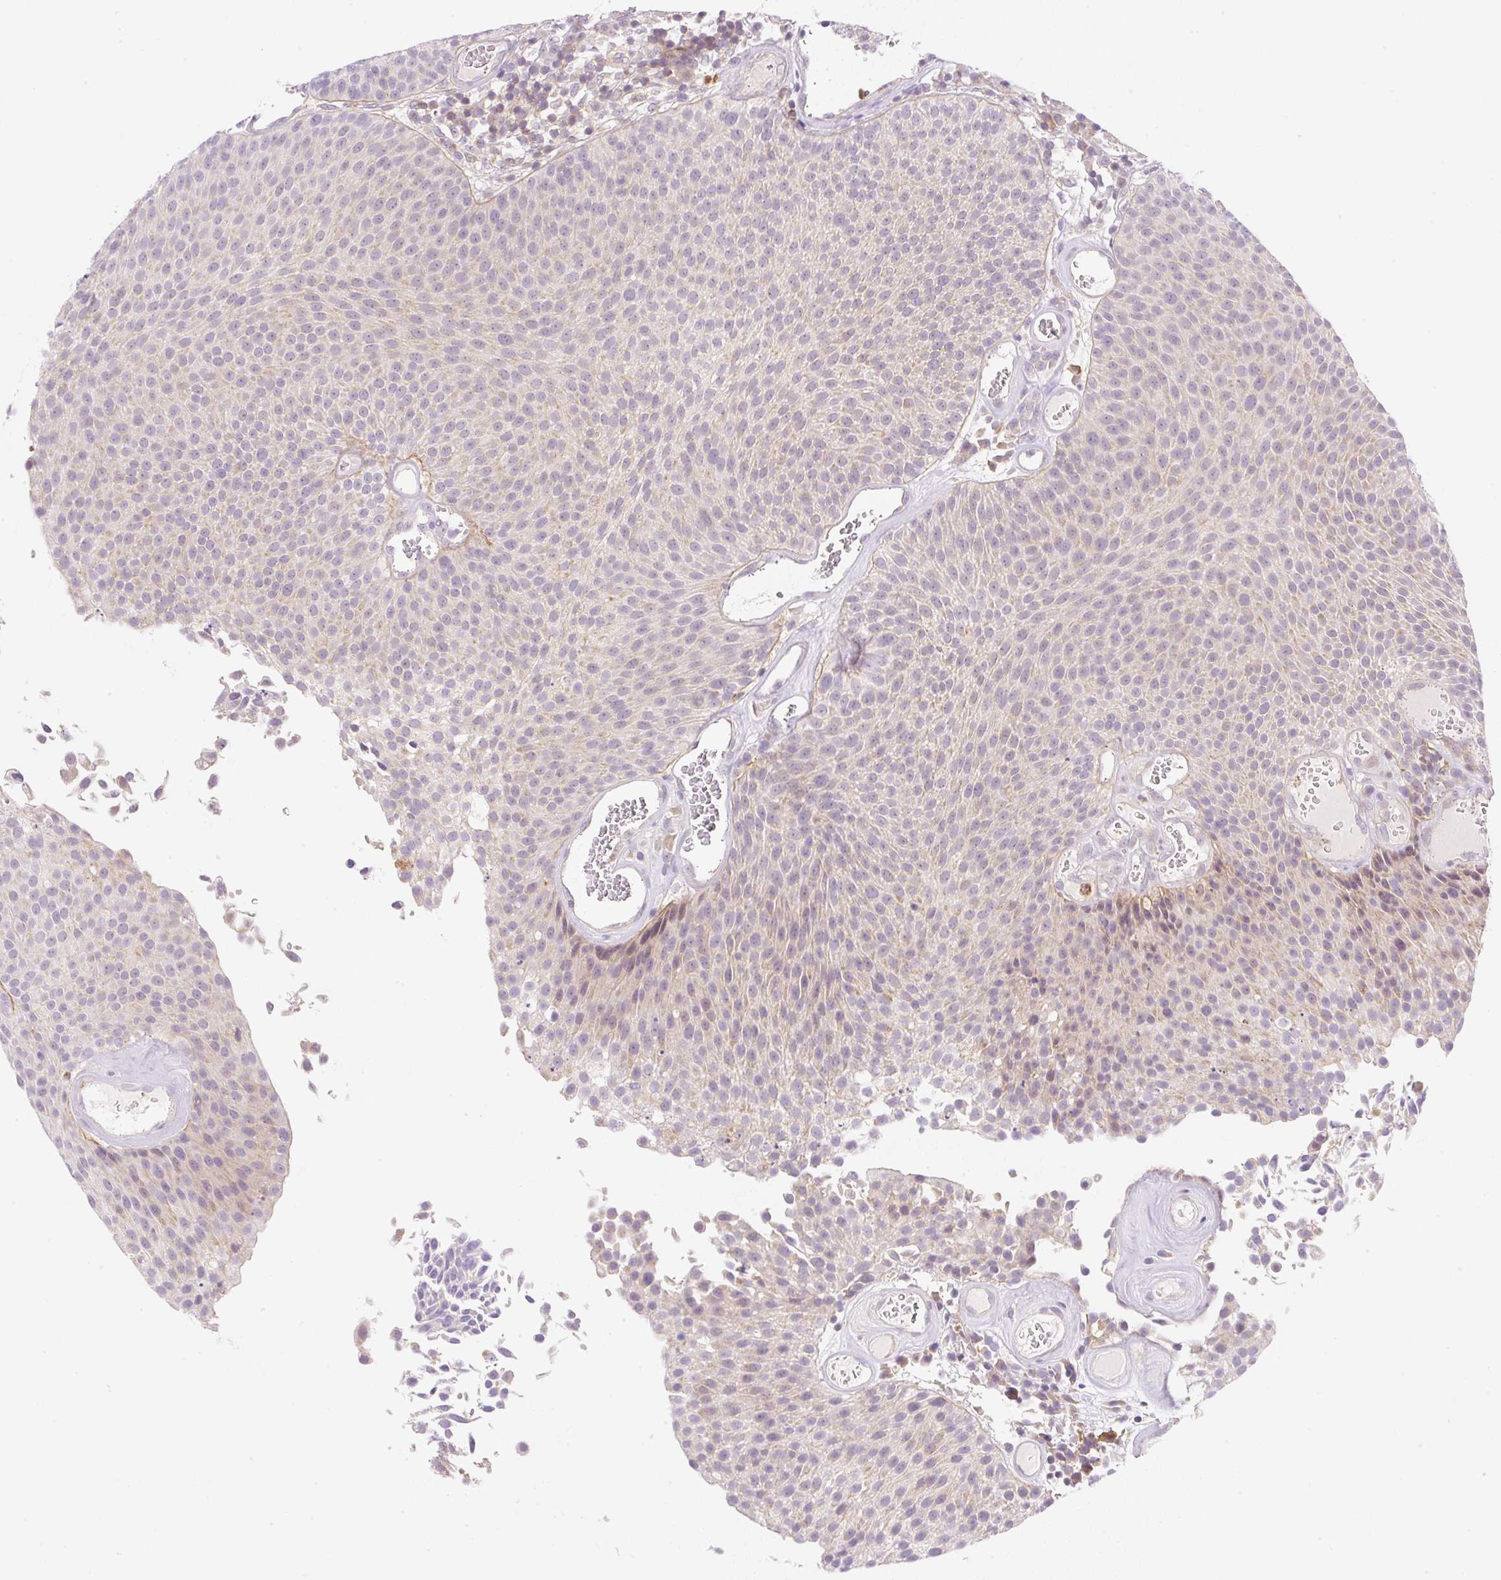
{"staining": {"intensity": "negative", "quantity": "none", "location": "none"}, "tissue": "urothelial cancer", "cell_type": "Tumor cells", "image_type": "cancer", "snomed": [{"axis": "morphology", "description": "Urothelial carcinoma, Low grade"}, {"axis": "topography", "description": "Urinary bladder"}], "caption": "The IHC histopathology image has no significant staining in tumor cells of urothelial carcinoma (low-grade) tissue. Brightfield microscopy of IHC stained with DAB (brown) and hematoxylin (blue), captured at high magnification.", "gene": "OMA1", "patient": {"sex": "female", "age": 79}}